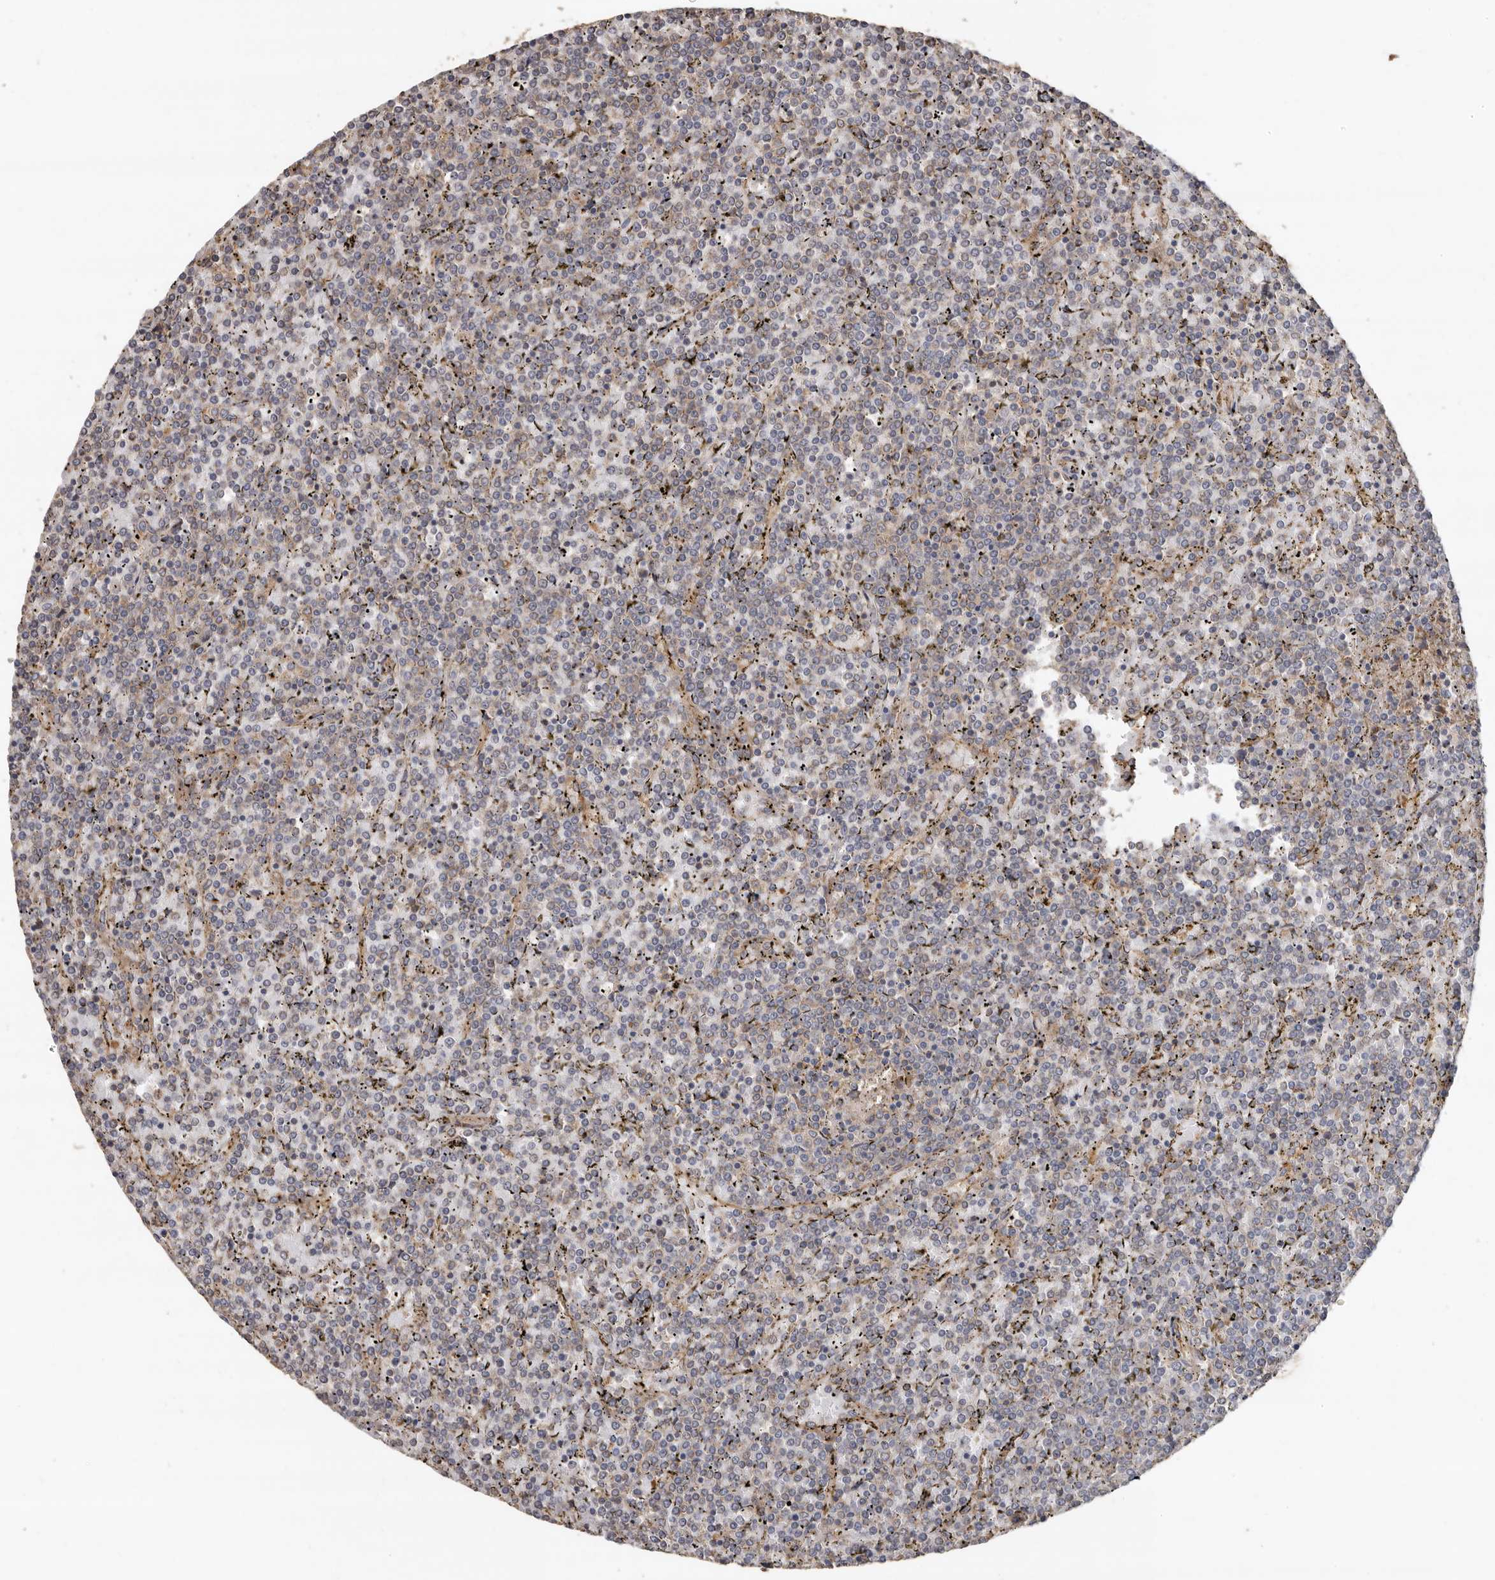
{"staining": {"intensity": "weak", "quantity": "<25%", "location": "cytoplasmic/membranous"}, "tissue": "lymphoma", "cell_type": "Tumor cells", "image_type": "cancer", "snomed": [{"axis": "morphology", "description": "Malignant lymphoma, non-Hodgkin's type, Low grade"}, {"axis": "topography", "description": "Spleen"}], "caption": "Human malignant lymphoma, non-Hodgkin's type (low-grade) stained for a protein using immunohistochemistry (IHC) demonstrates no expression in tumor cells.", "gene": "FLCN", "patient": {"sex": "female", "age": 19}}